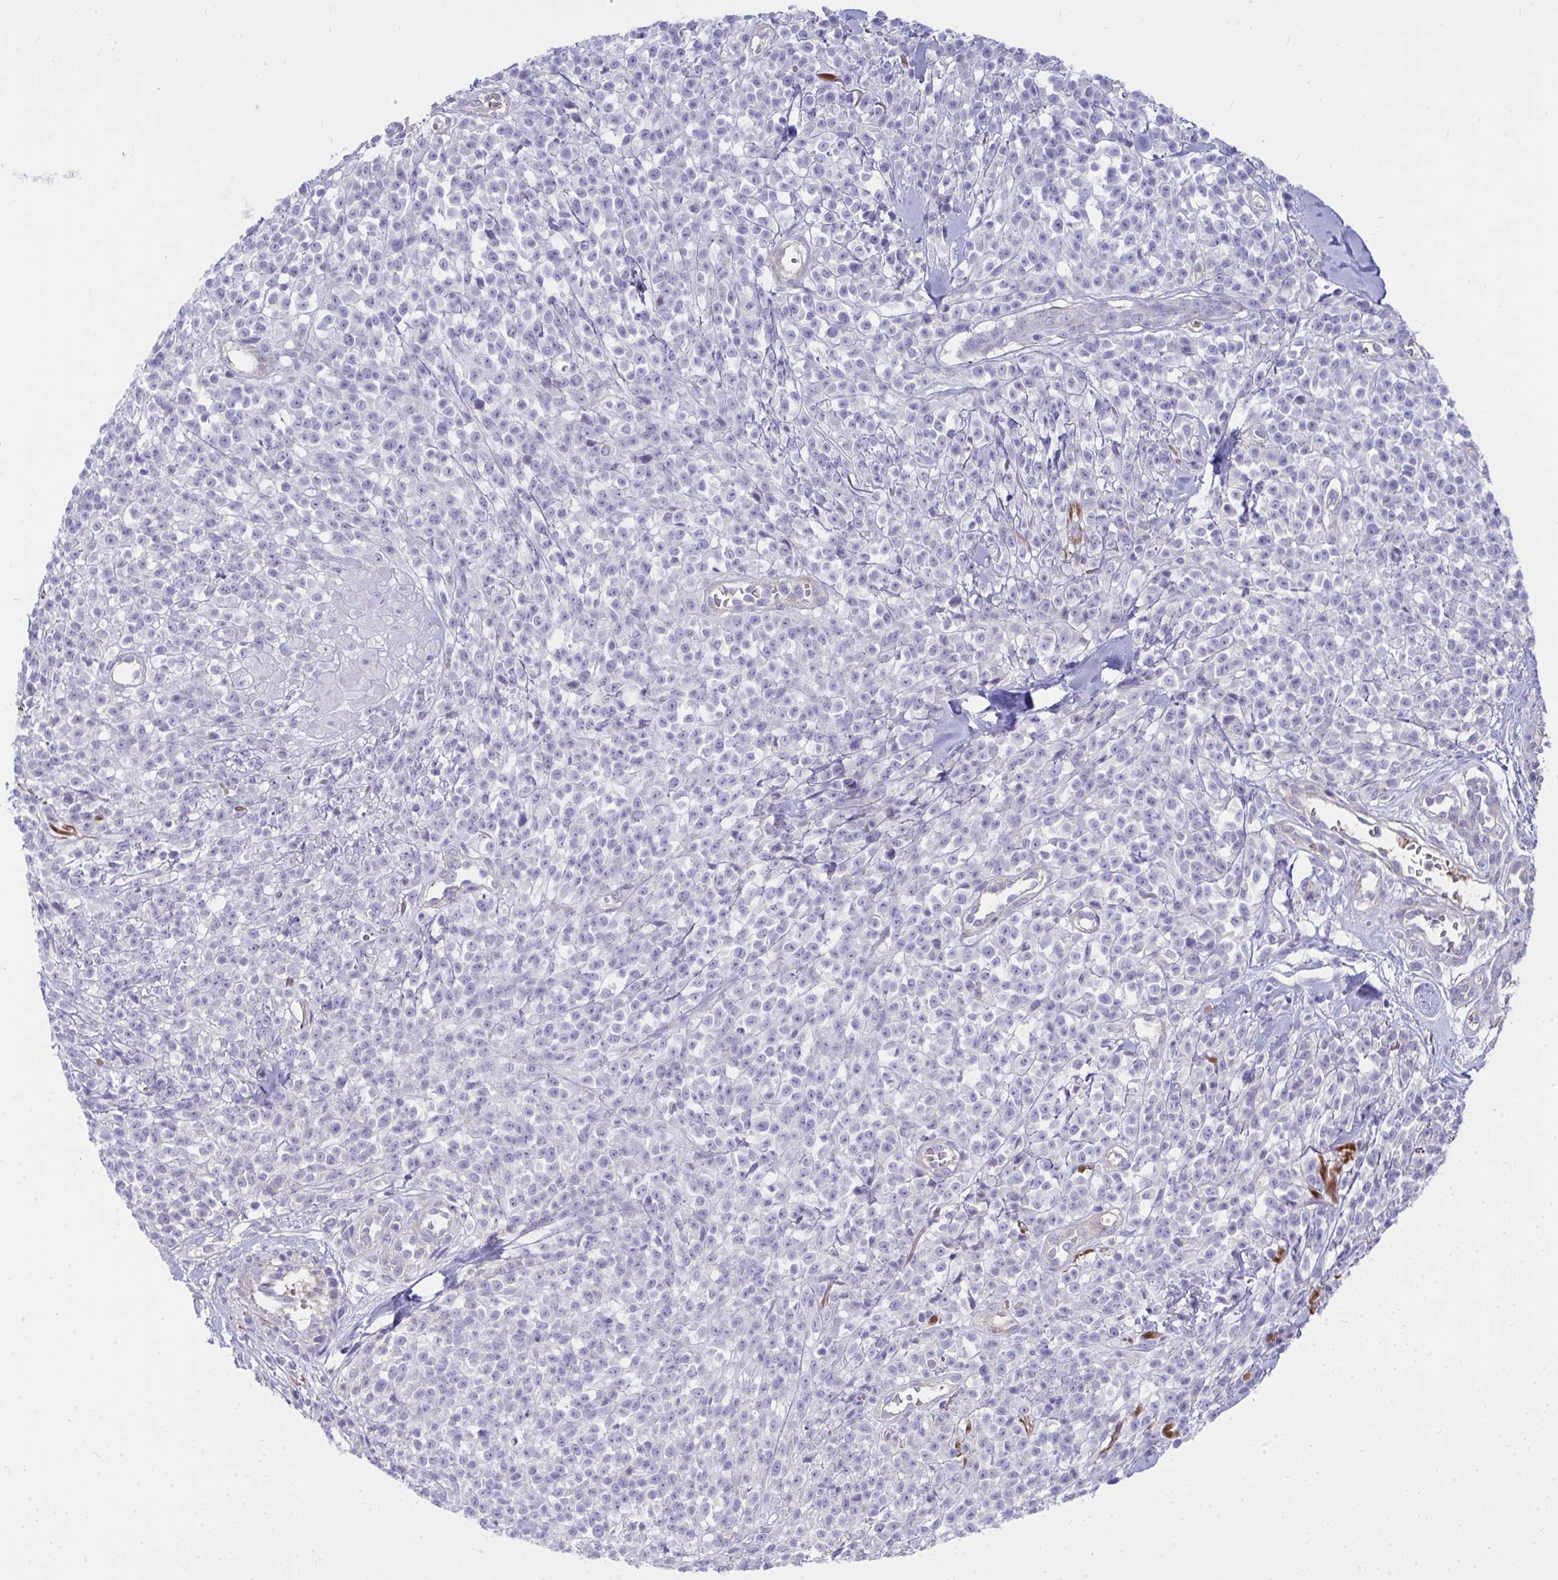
{"staining": {"intensity": "negative", "quantity": "none", "location": "none"}, "tissue": "melanoma", "cell_type": "Tumor cells", "image_type": "cancer", "snomed": [{"axis": "morphology", "description": "Malignant melanoma, NOS"}, {"axis": "topography", "description": "Skin"}, {"axis": "topography", "description": "Skin of trunk"}], "caption": "Tumor cells show no significant protein staining in malignant melanoma.", "gene": "LRRC36", "patient": {"sex": "male", "age": 74}}